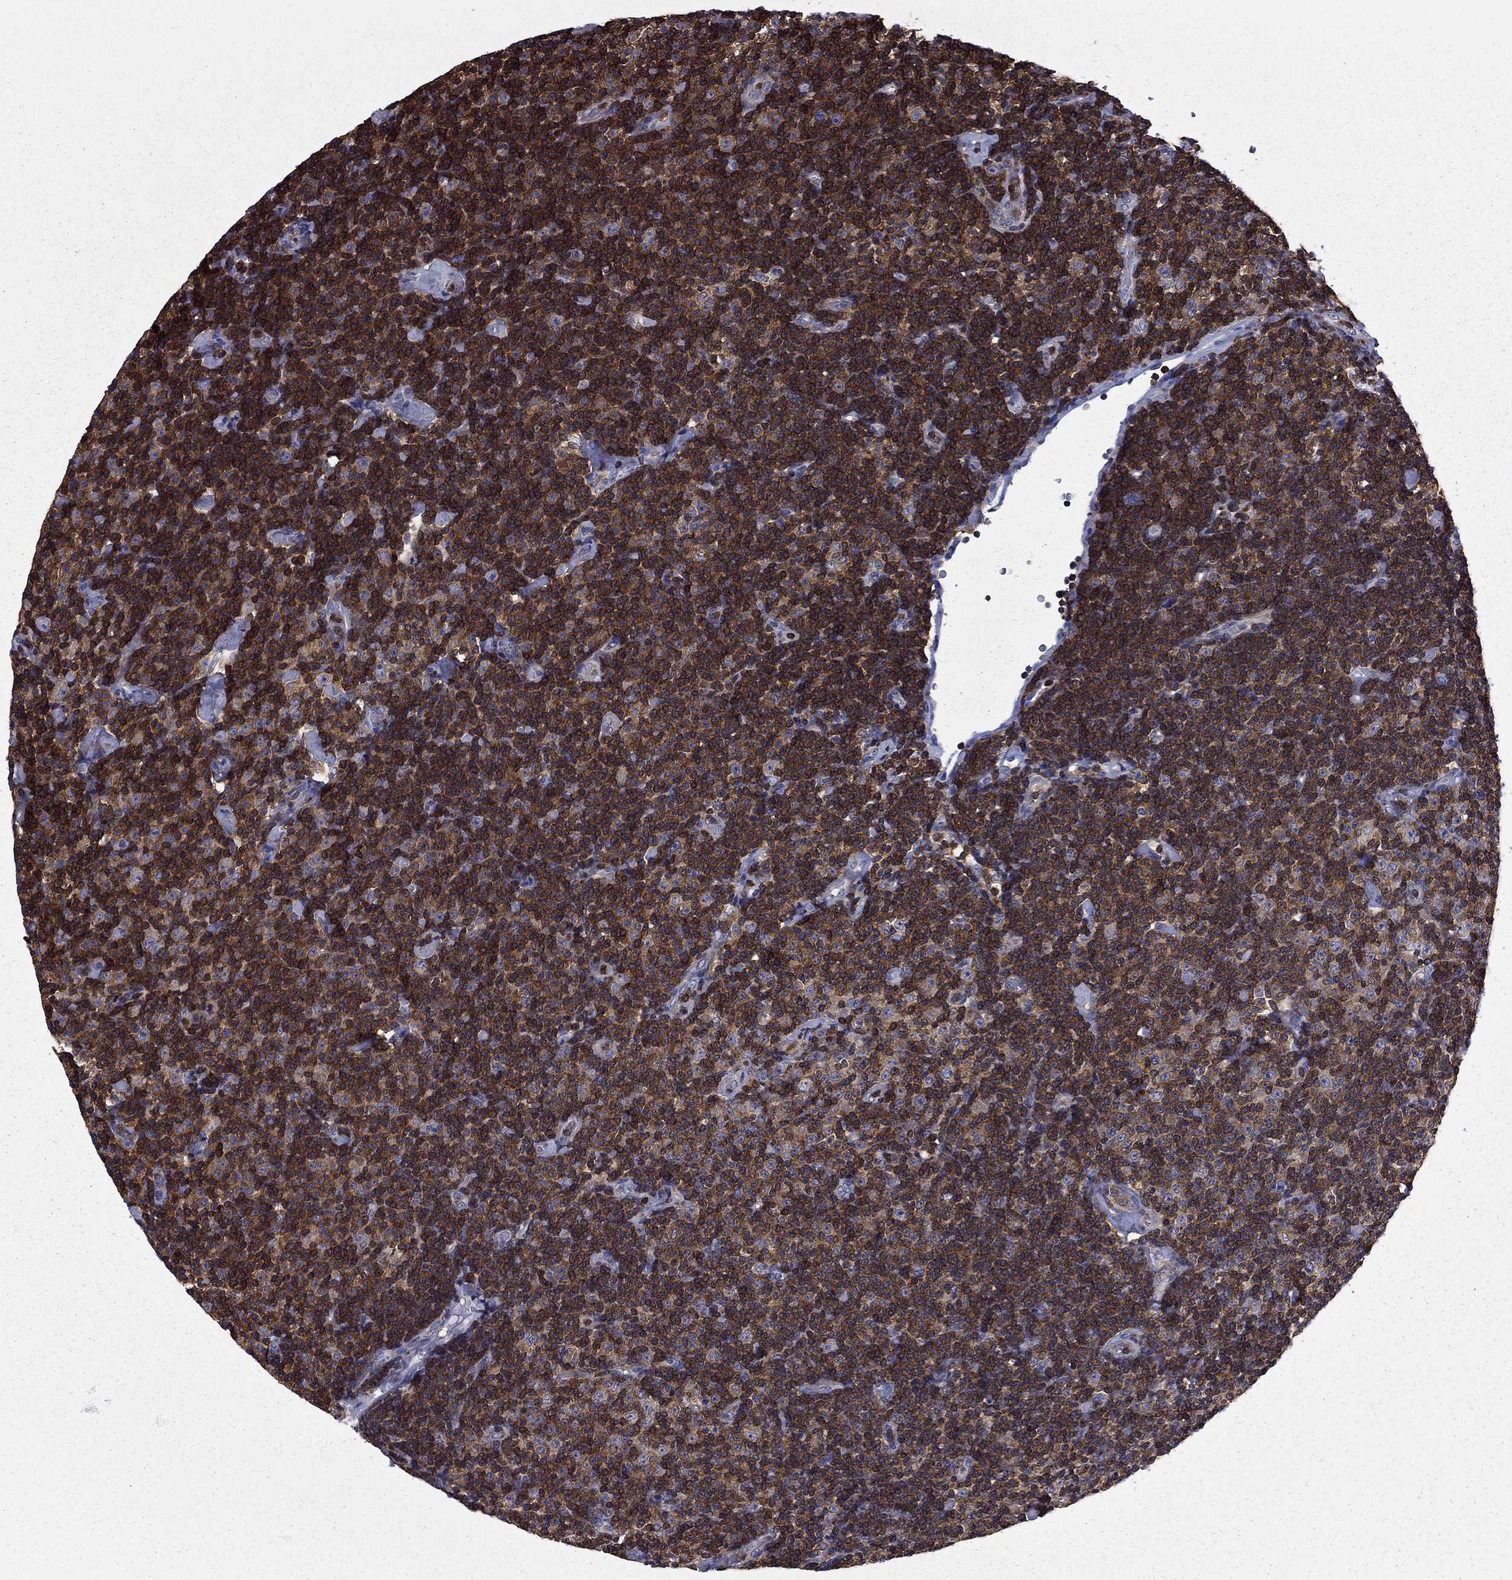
{"staining": {"intensity": "negative", "quantity": "none", "location": "none"}, "tissue": "lymphoma", "cell_type": "Tumor cells", "image_type": "cancer", "snomed": [{"axis": "morphology", "description": "Malignant lymphoma, non-Hodgkin's type, Low grade"}, {"axis": "topography", "description": "Lymph node"}], "caption": "Immunohistochemistry (IHC) photomicrograph of malignant lymphoma, non-Hodgkin's type (low-grade) stained for a protein (brown), which displays no positivity in tumor cells.", "gene": "ARHGAP45", "patient": {"sex": "male", "age": 81}}